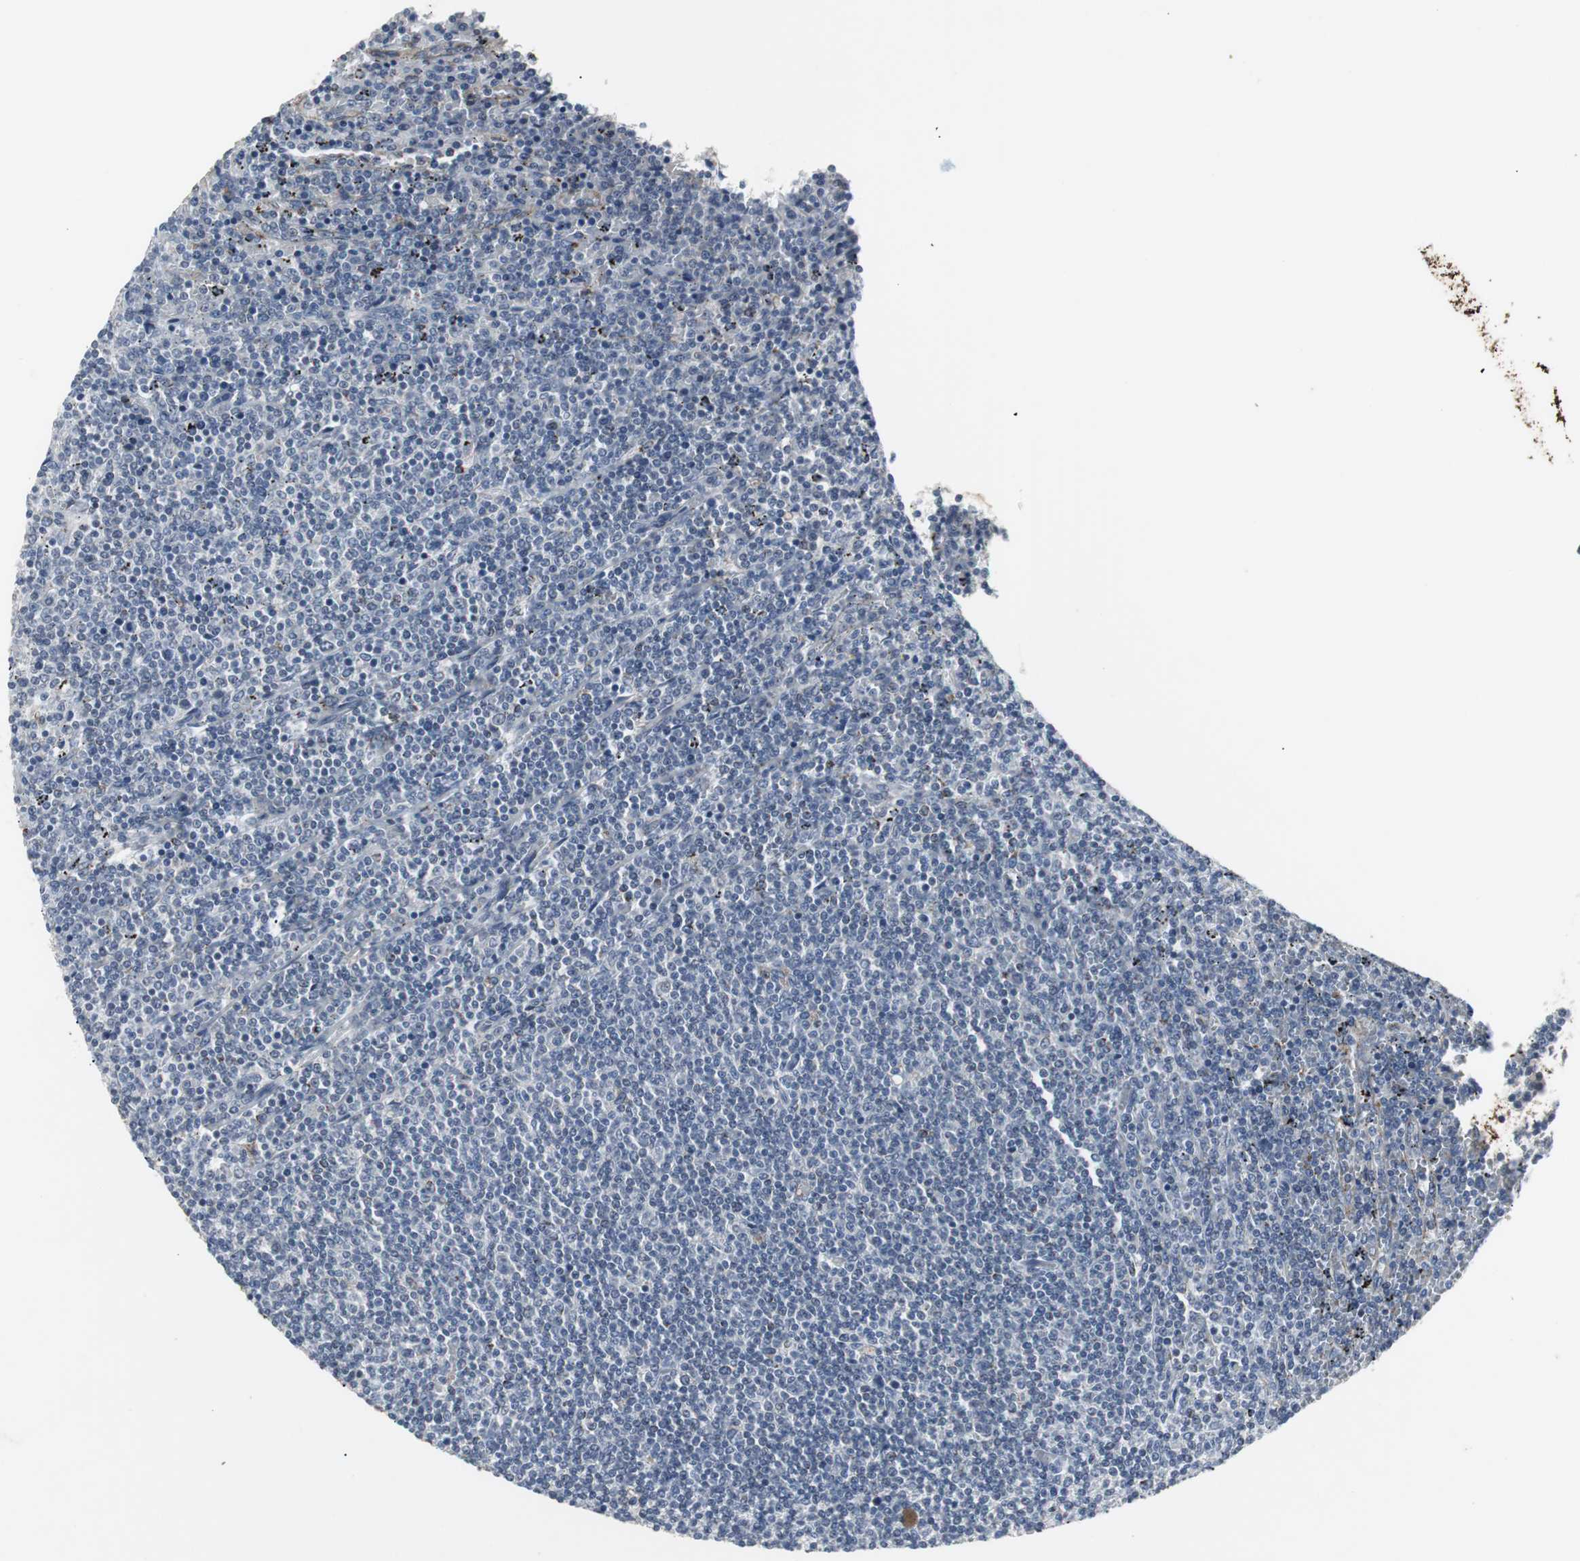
{"staining": {"intensity": "negative", "quantity": "none", "location": "none"}, "tissue": "lymphoma", "cell_type": "Tumor cells", "image_type": "cancer", "snomed": [{"axis": "morphology", "description": "Malignant lymphoma, non-Hodgkin's type, Low grade"}, {"axis": "topography", "description": "Spleen"}], "caption": "Tumor cells show no significant staining in malignant lymphoma, non-Hodgkin's type (low-grade).", "gene": "GBA1", "patient": {"sex": "female", "age": 50}}